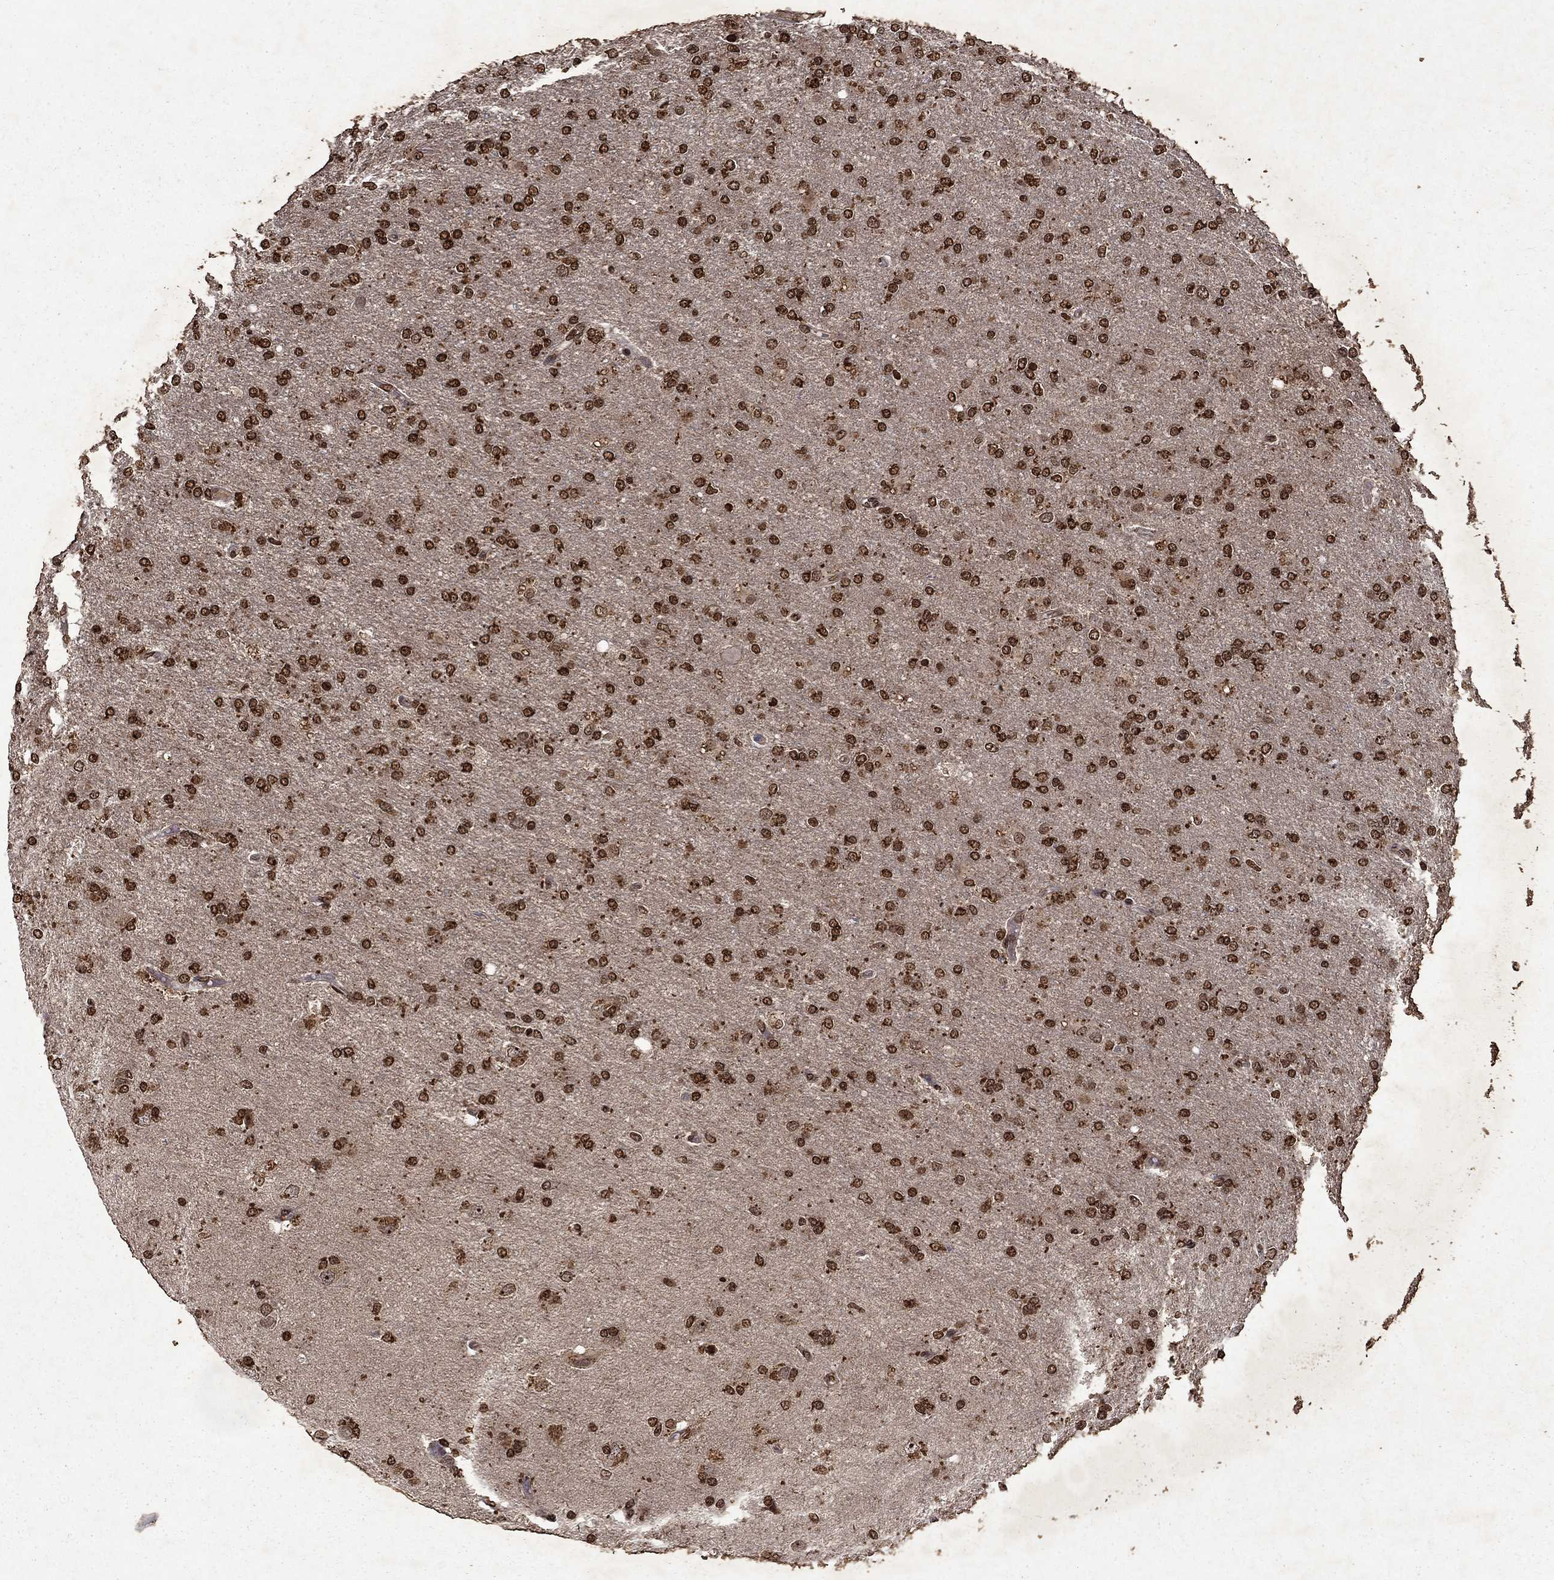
{"staining": {"intensity": "strong", "quantity": ">75%", "location": "nuclear"}, "tissue": "glioma", "cell_type": "Tumor cells", "image_type": "cancer", "snomed": [{"axis": "morphology", "description": "Glioma, malignant, High grade"}, {"axis": "topography", "description": "Cerebral cortex"}], "caption": "Immunohistochemical staining of malignant glioma (high-grade) exhibits high levels of strong nuclear protein positivity in about >75% of tumor cells.", "gene": "PIN4", "patient": {"sex": "male", "age": 70}}